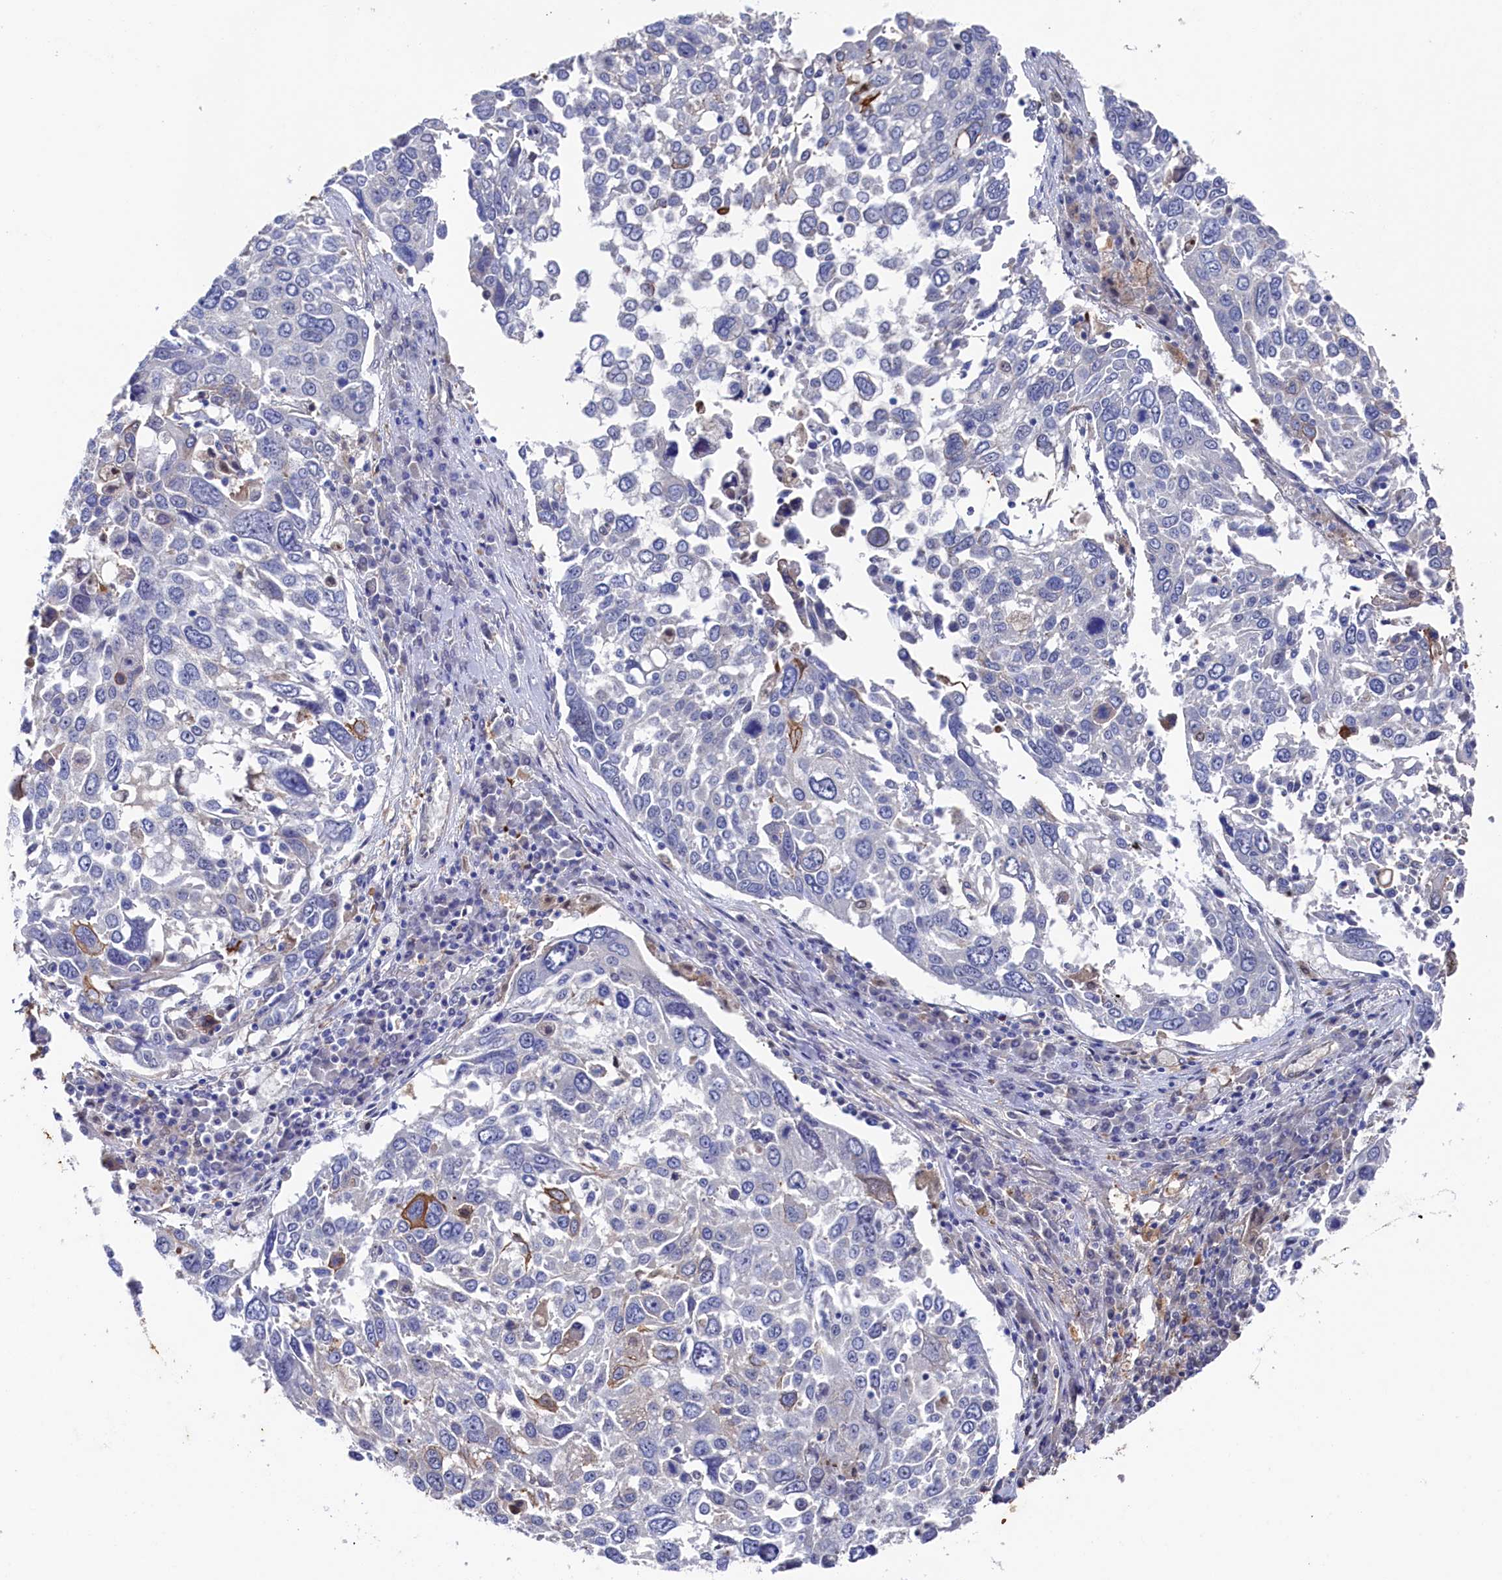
{"staining": {"intensity": "negative", "quantity": "none", "location": "none"}, "tissue": "lung cancer", "cell_type": "Tumor cells", "image_type": "cancer", "snomed": [{"axis": "morphology", "description": "Squamous cell carcinoma, NOS"}, {"axis": "topography", "description": "Lung"}], "caption": "Tumor cells are negative for protein expression in human lung cancer (squamous cell carcinoma).", "gene": "RNH1", "patient": {"sex": "male", "age": 65}}